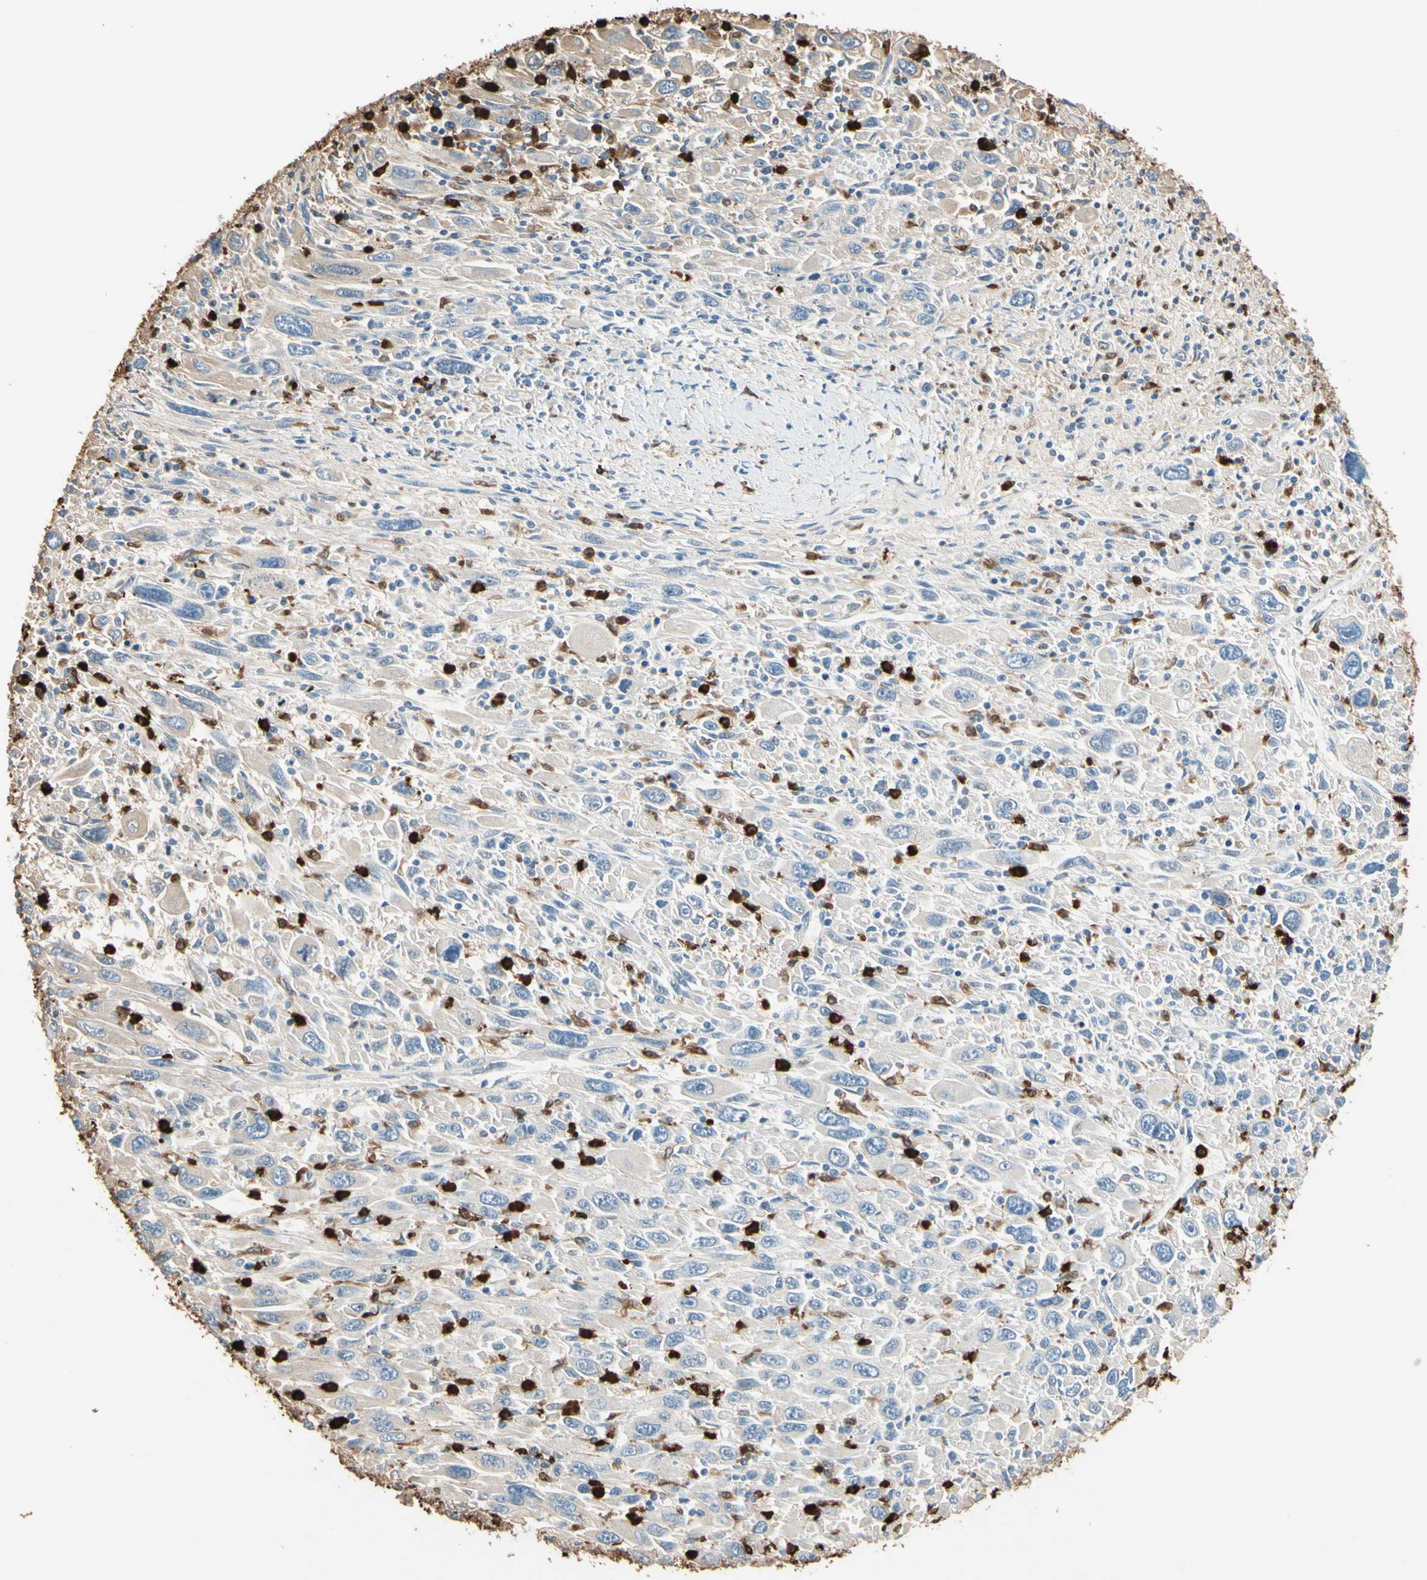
{"staining": {"intensity": "negative", "quantity": "none", "location": "none"}, "tissue": "melanoma", "cell_type": "Tumor cells", "image_type": "cancer", "snomed": [{"axis": "morphology", "description": "Malignant melanoma, Metastatic site"}, {"axis": "topography", "description": "Skin"}], "caption": "Protein analysis of malignant melanoma (metastatic site) shows no significant staining in tumor cells.", "gene": "NFKBIZ", "patient": {"sex": "female", "age": 56}}